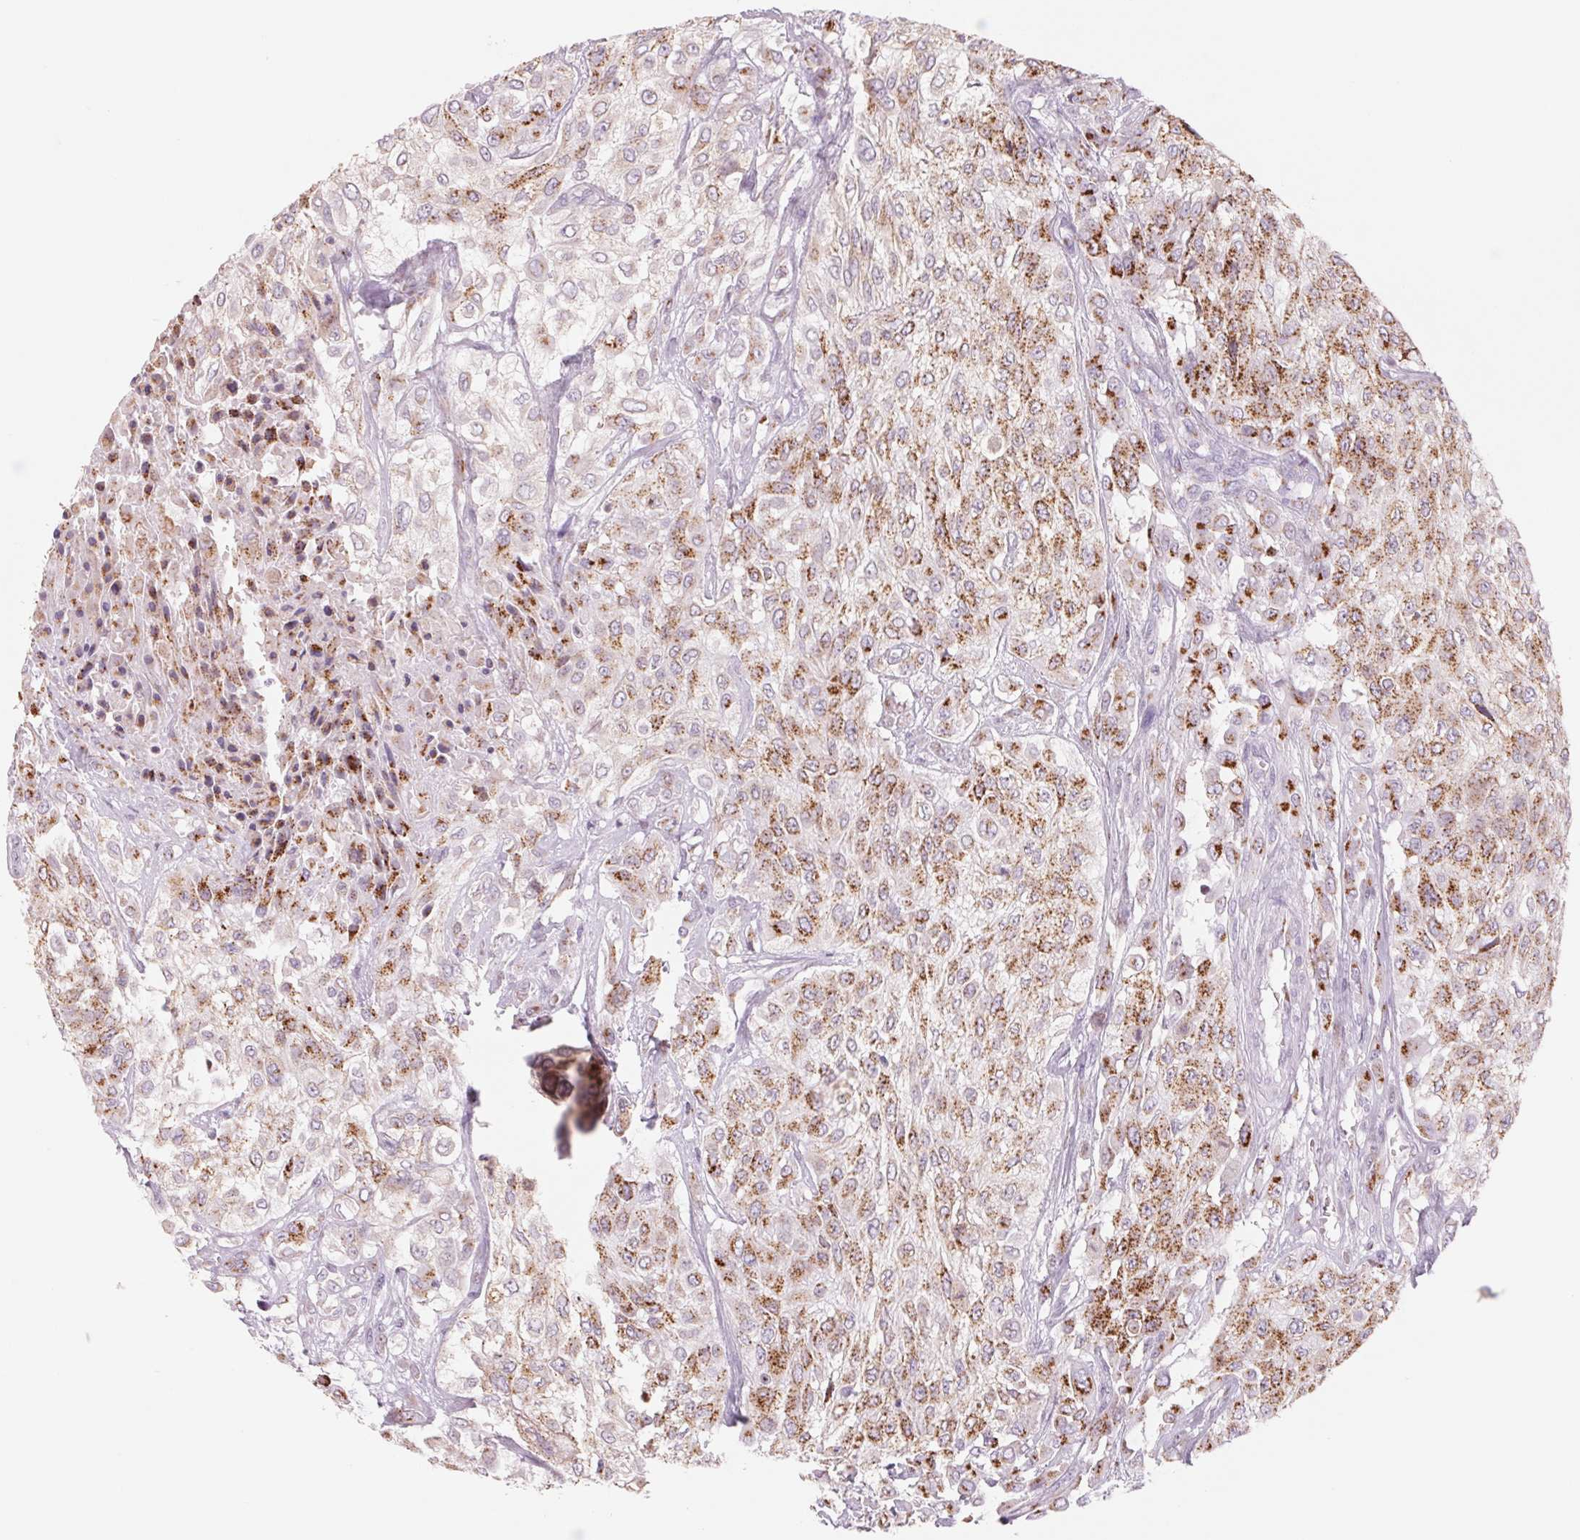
{"staining": {"intensity": "moderate", "quantity": "25%-75%", "location": "cytoplasmic/membranous"}, "tissue": "urothelial cancer", "cell_type": "Tumor cells", "image_type": "cancer", "snomed": [{"axis": "morphology", "description": "Urothelial carcinoma, High grade"}, {"axis": "topography", "description": "Urinary bladder"}], "caption": "Tumor cells demonstrate medium levels of moderate cytoplasmic/membranous expression in about 25%-75% of cells in high-grade urothelial carcinoma. (brown staining indicates protein expression, while blue staining denotes nuclei).", "gene": "GALNT7", "patient": {"sex": "male", "age": 57}}